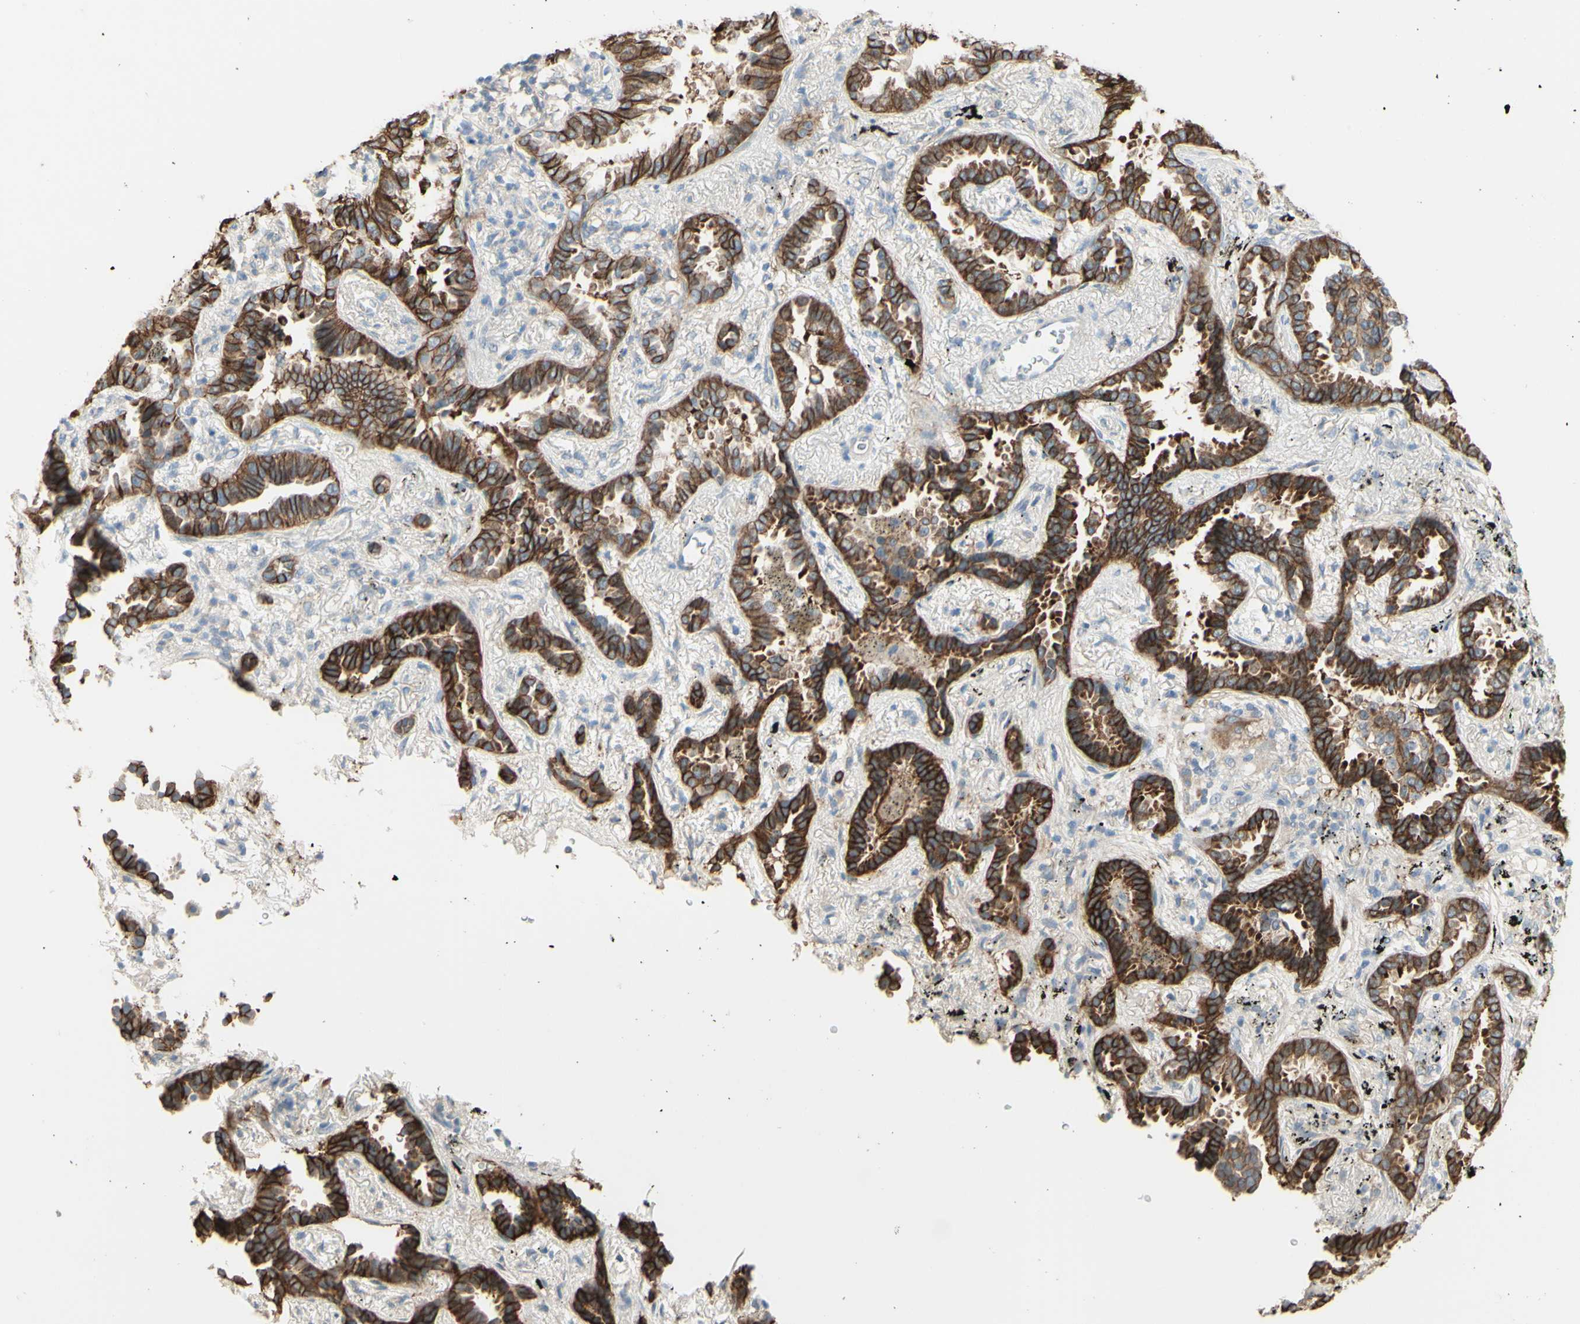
{"staining": {"intensity": "strong", "quantity": ">75%", "location": "cytoplasmic/membranous"}, "tissue": "lung cancer", "cell_type": "Tumor cells", "image_type": "cancer", "snomed": [{"axis": "morphology", "description": "Normal tissue, NOS"}, {"axis": "morphology", "description": "Adenocarcinoma, NOS"}, {"axis": "topography", "description": "Lung"}], "caption": "Immunohistochemistry (IHC) micrograph of neoplastic tissue: lung cancer (adenocarcinoma) stained using immunohistochemistry (IHC) shows high levels of strong protein expression localized specifically in the cytoplasmic/membranous of tumor cells, appearing as a cytoplasmic/membranous brown color.", "gene": "RNF149", "patient": {"sex": "male", "age": 59}}